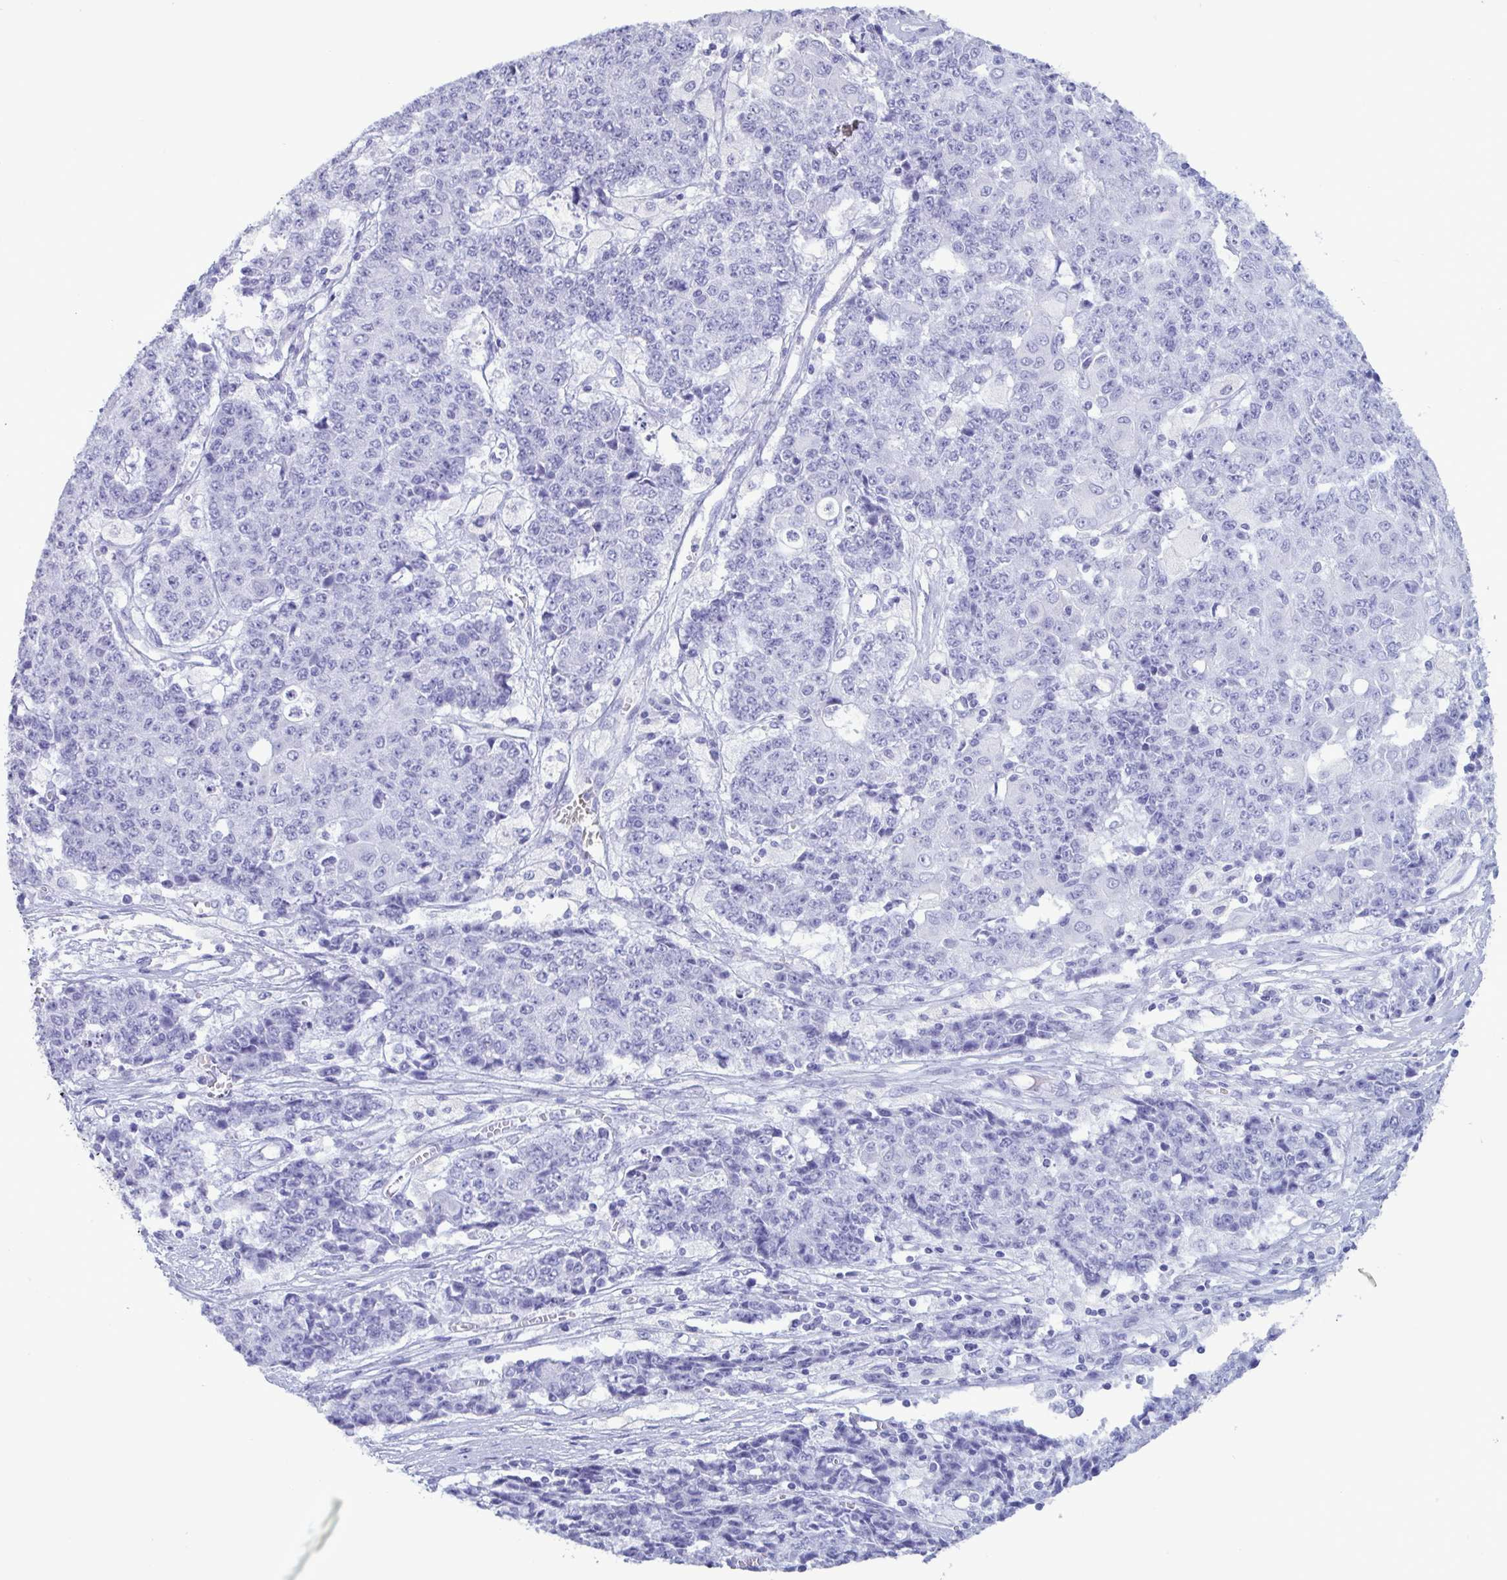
{"staining": {"intensity": "negative", "quantity": "none", "location": "none"}, "tissue": "ovarian cancer", "cell_type": "Tumor cells", "image_type": "cancer", "snomed": [{"axis": "morphology", "description": "Carcinoma, endometroid"}, {"axis": "topography", "description": "Ovary"}], "caption": "Tumor cells are negative for brown protein staining in ovarian cancer. Brightfield microscopy of IHC stained with DAB (3,3'-diaminobenzidine) (brown) and hematoxylin (blue), captured at high magnification.", "gene": "LTF", "patient": {"sex": "female", "age": 42}}